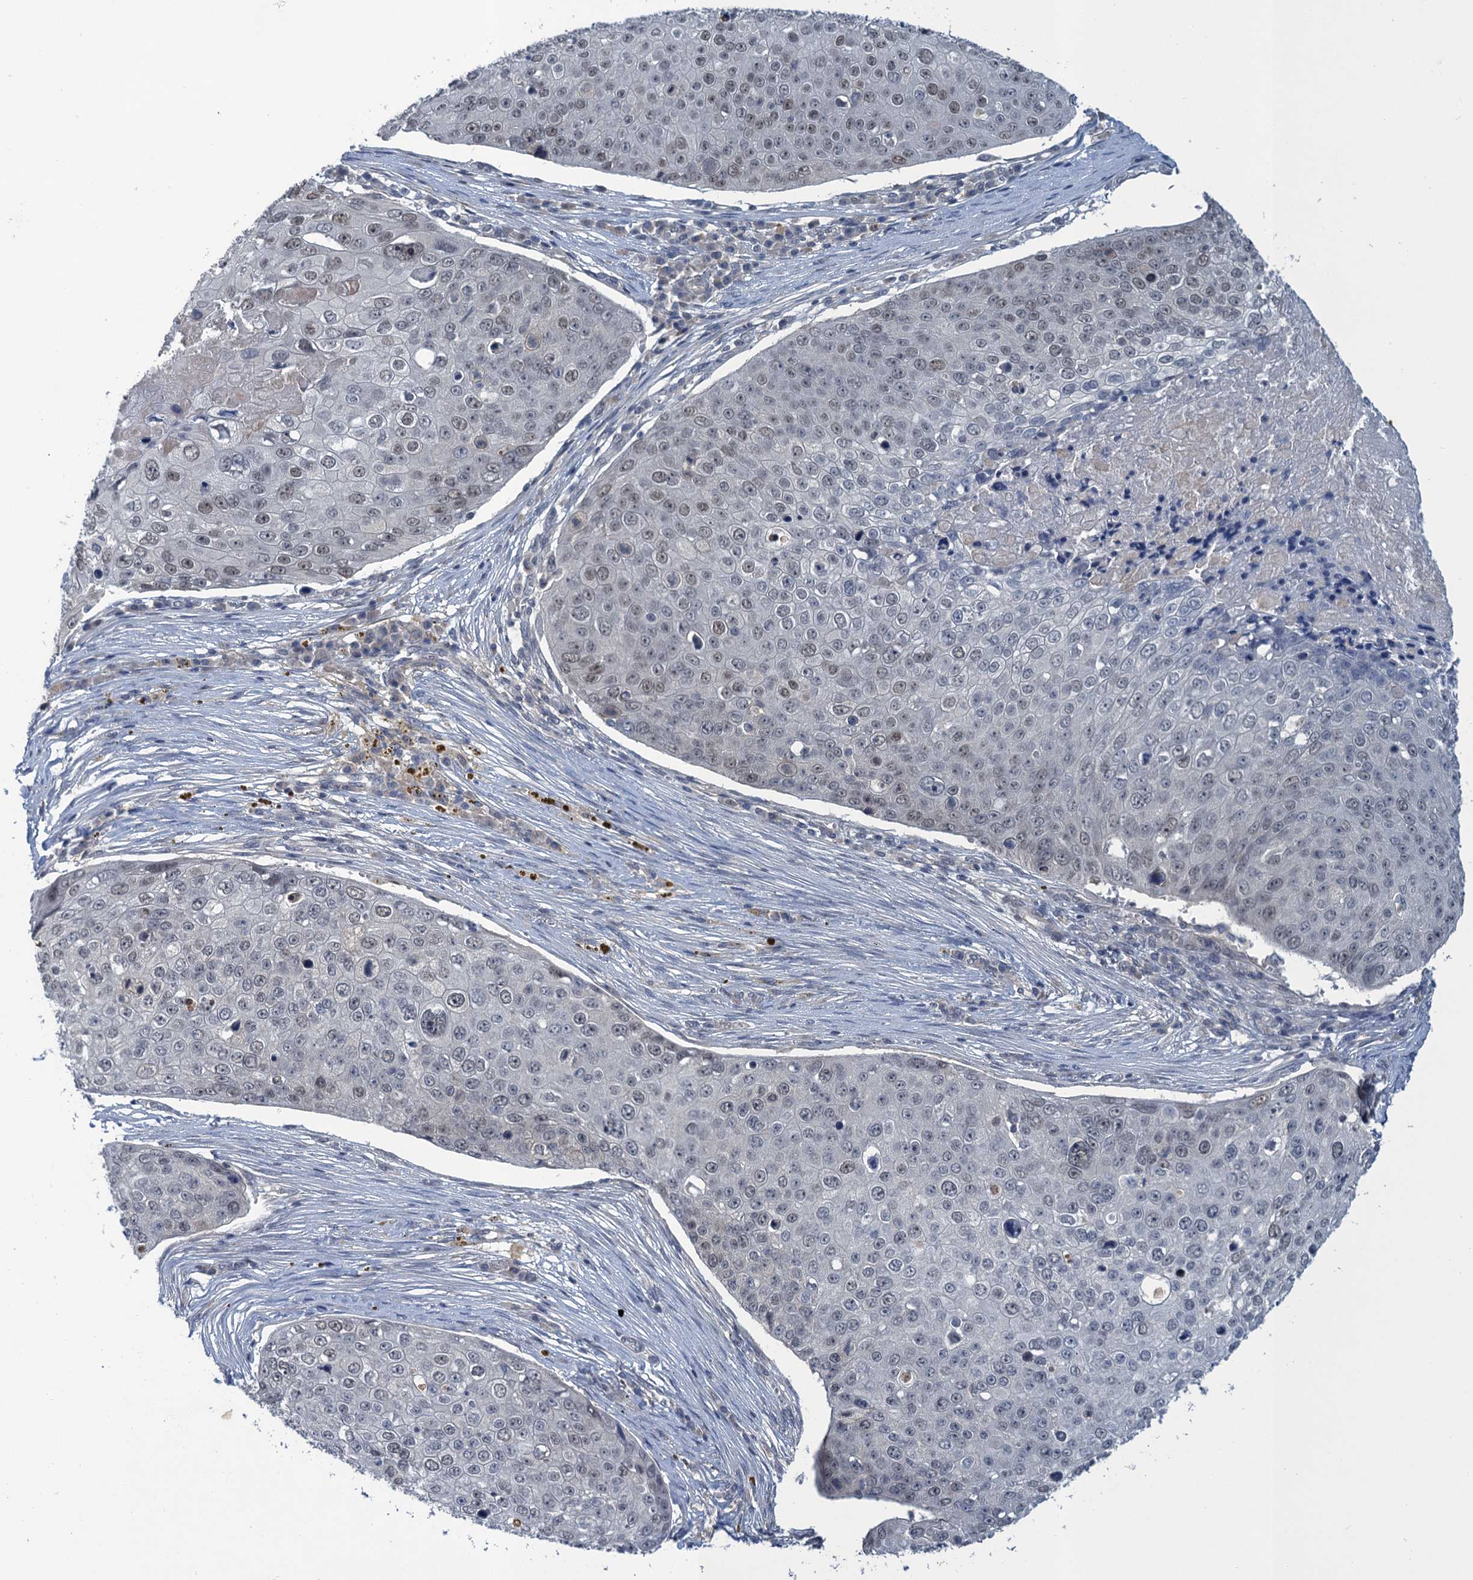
{"staining": {"intensity": "negative", "quantity": "none", "location": "none"}, "tissue": "skin cancer", "cell_type": "Tumor cells", "image_type": "cancer", "snomed": [{"axis": "morphology", "description": "Squamous cell carcinoma, NOS"}, {"axis": "topography", "description": "Skin"}], "caption": "Photomicrograph shows no protein staining in tumor cells of skin squamous cell carcinoma tissue.", "gene": "MRFAP1", "patient": {"sex": "male", "age": 71}}